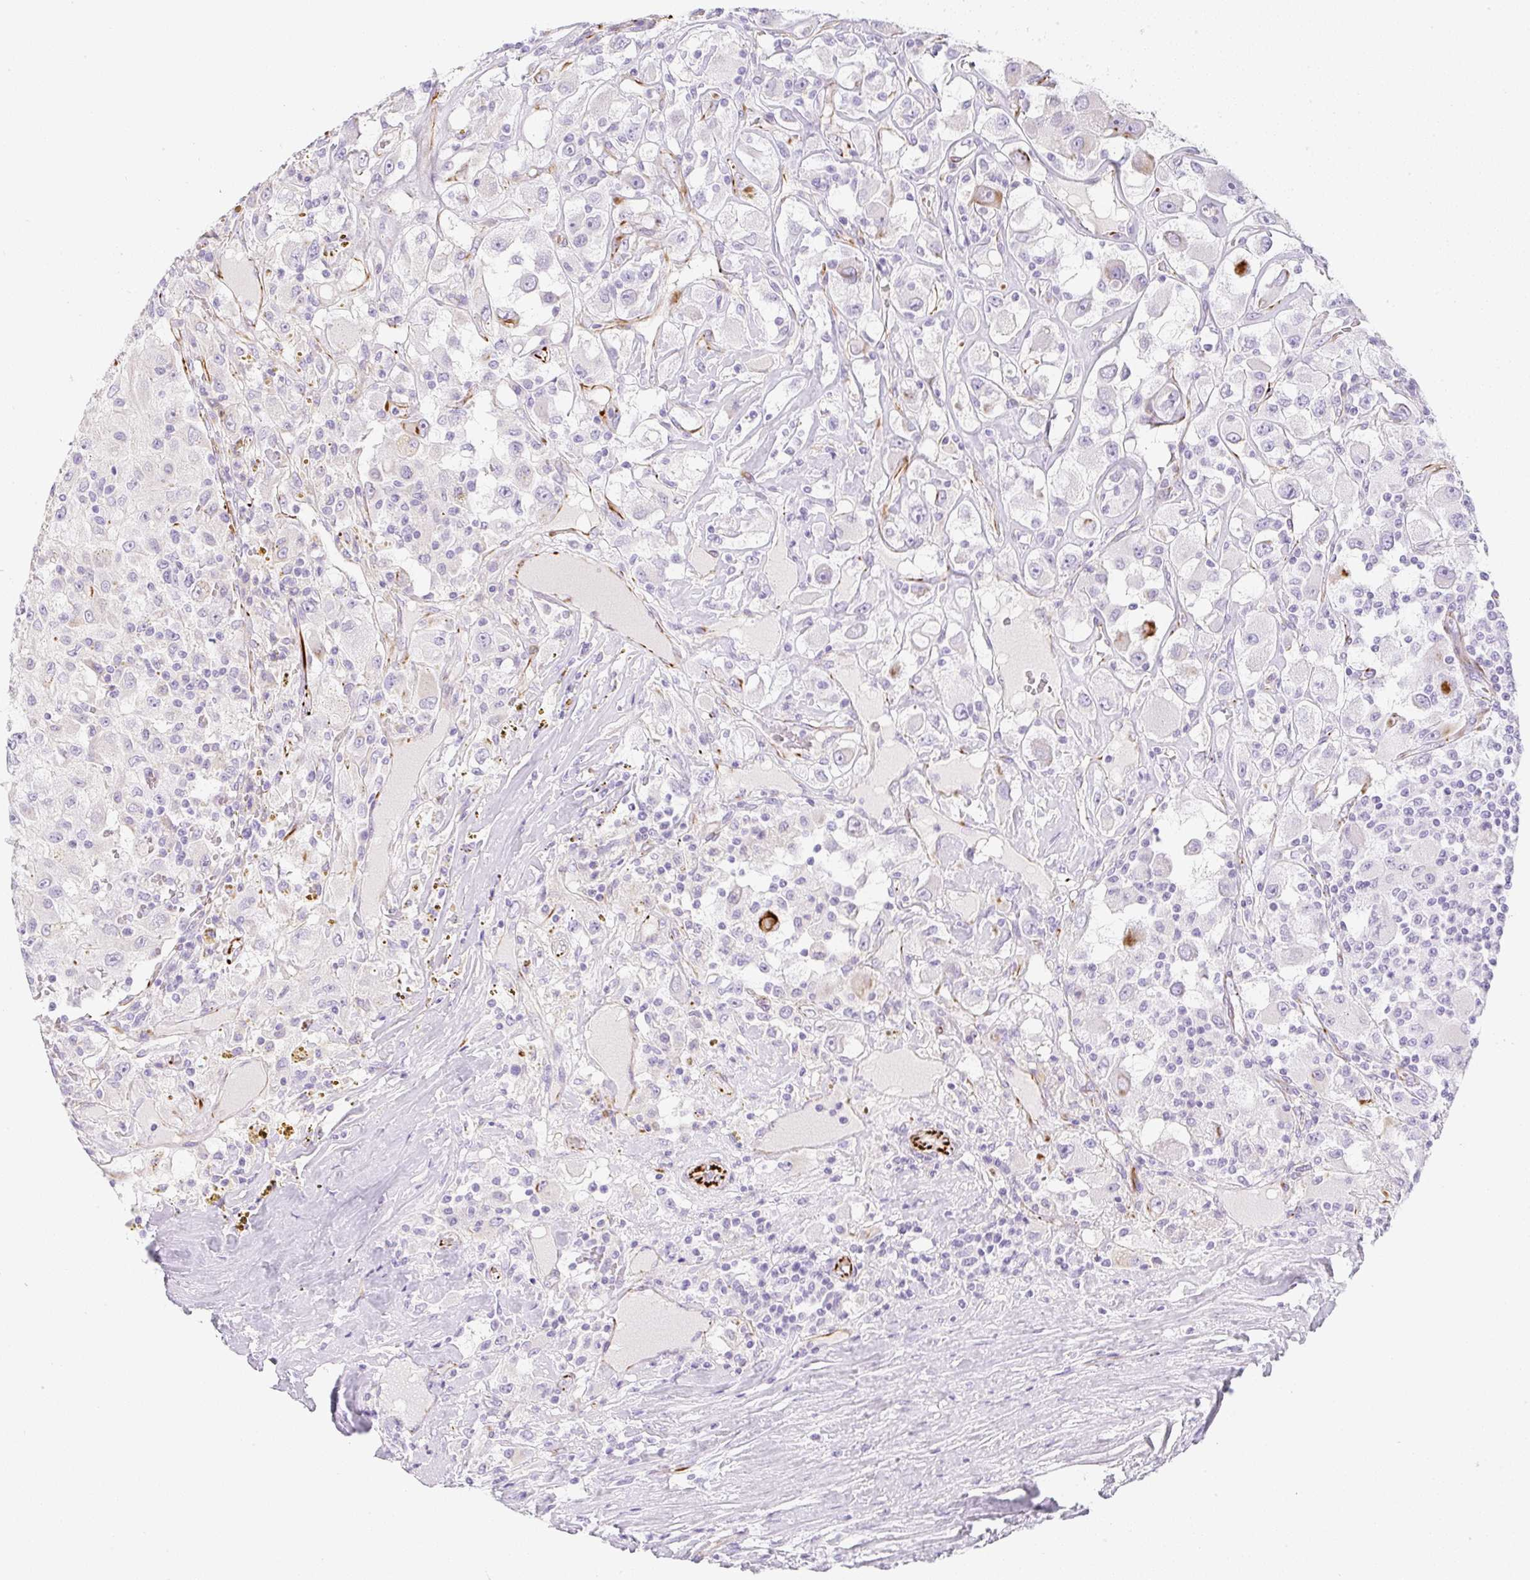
{"staining": {"intensity": "negative", "quantity": "none", "location": "none"}, "tissue": "renal cancer", "cell_type": "Tumor cells", "image_type": "cancer", "snomed": [{"axis": "morphology", "description": "Adenocarcinoma, NOS"}, {"axis": "topography", "description": "Kidney"}], "caption": "Immunohistochemical staining of renal adenocarcinoma displays no significant expression in tumor cells.", "gene": "ZNF689", "patient": {"sex": "female", "age": 67}}